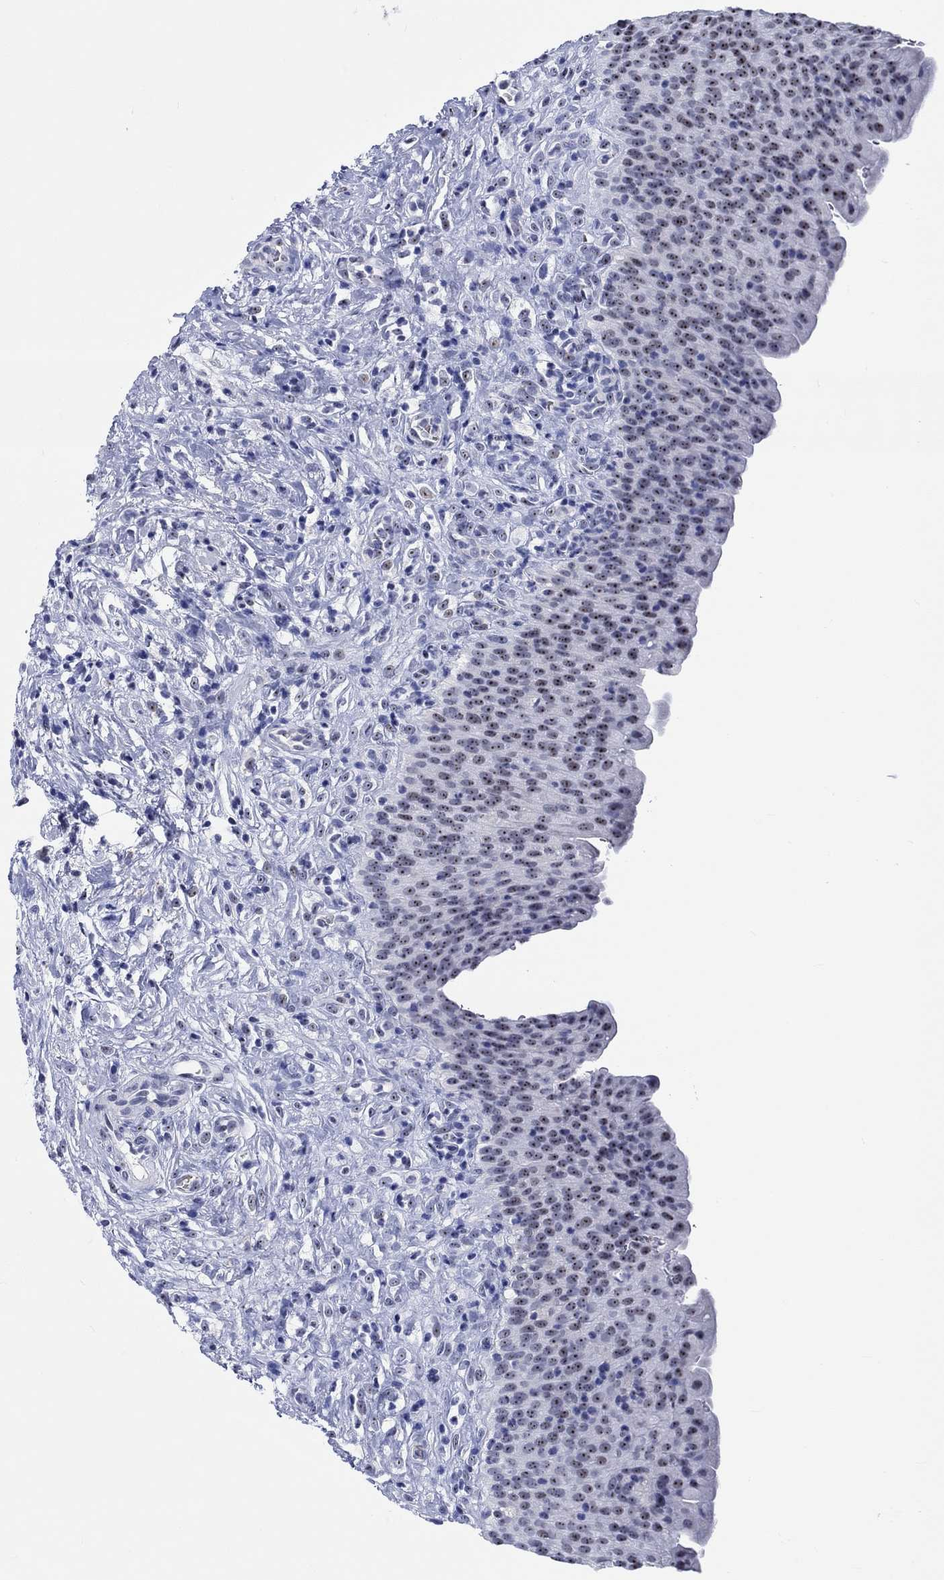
{"staining": {"intensity": "strong", "quantity": "25%-75%", "location": "nuclear"}, "tissue": "urinary bladder", "cell_type": "Urothelial cells", "image_type": "normal", "snomed": [{"axis": "morphology", "description": "Normal tissue, NOS"}, {"axis": "topography", "description": "Urinary bladder"}], "caption": "Protein analysis of unremarkable urinary bladder reveals strong nuclear staining in approximately 25%-75% of urothelial cells.", "gene": "ZNF446", "patient": {"sex": "male", "age": 76}}